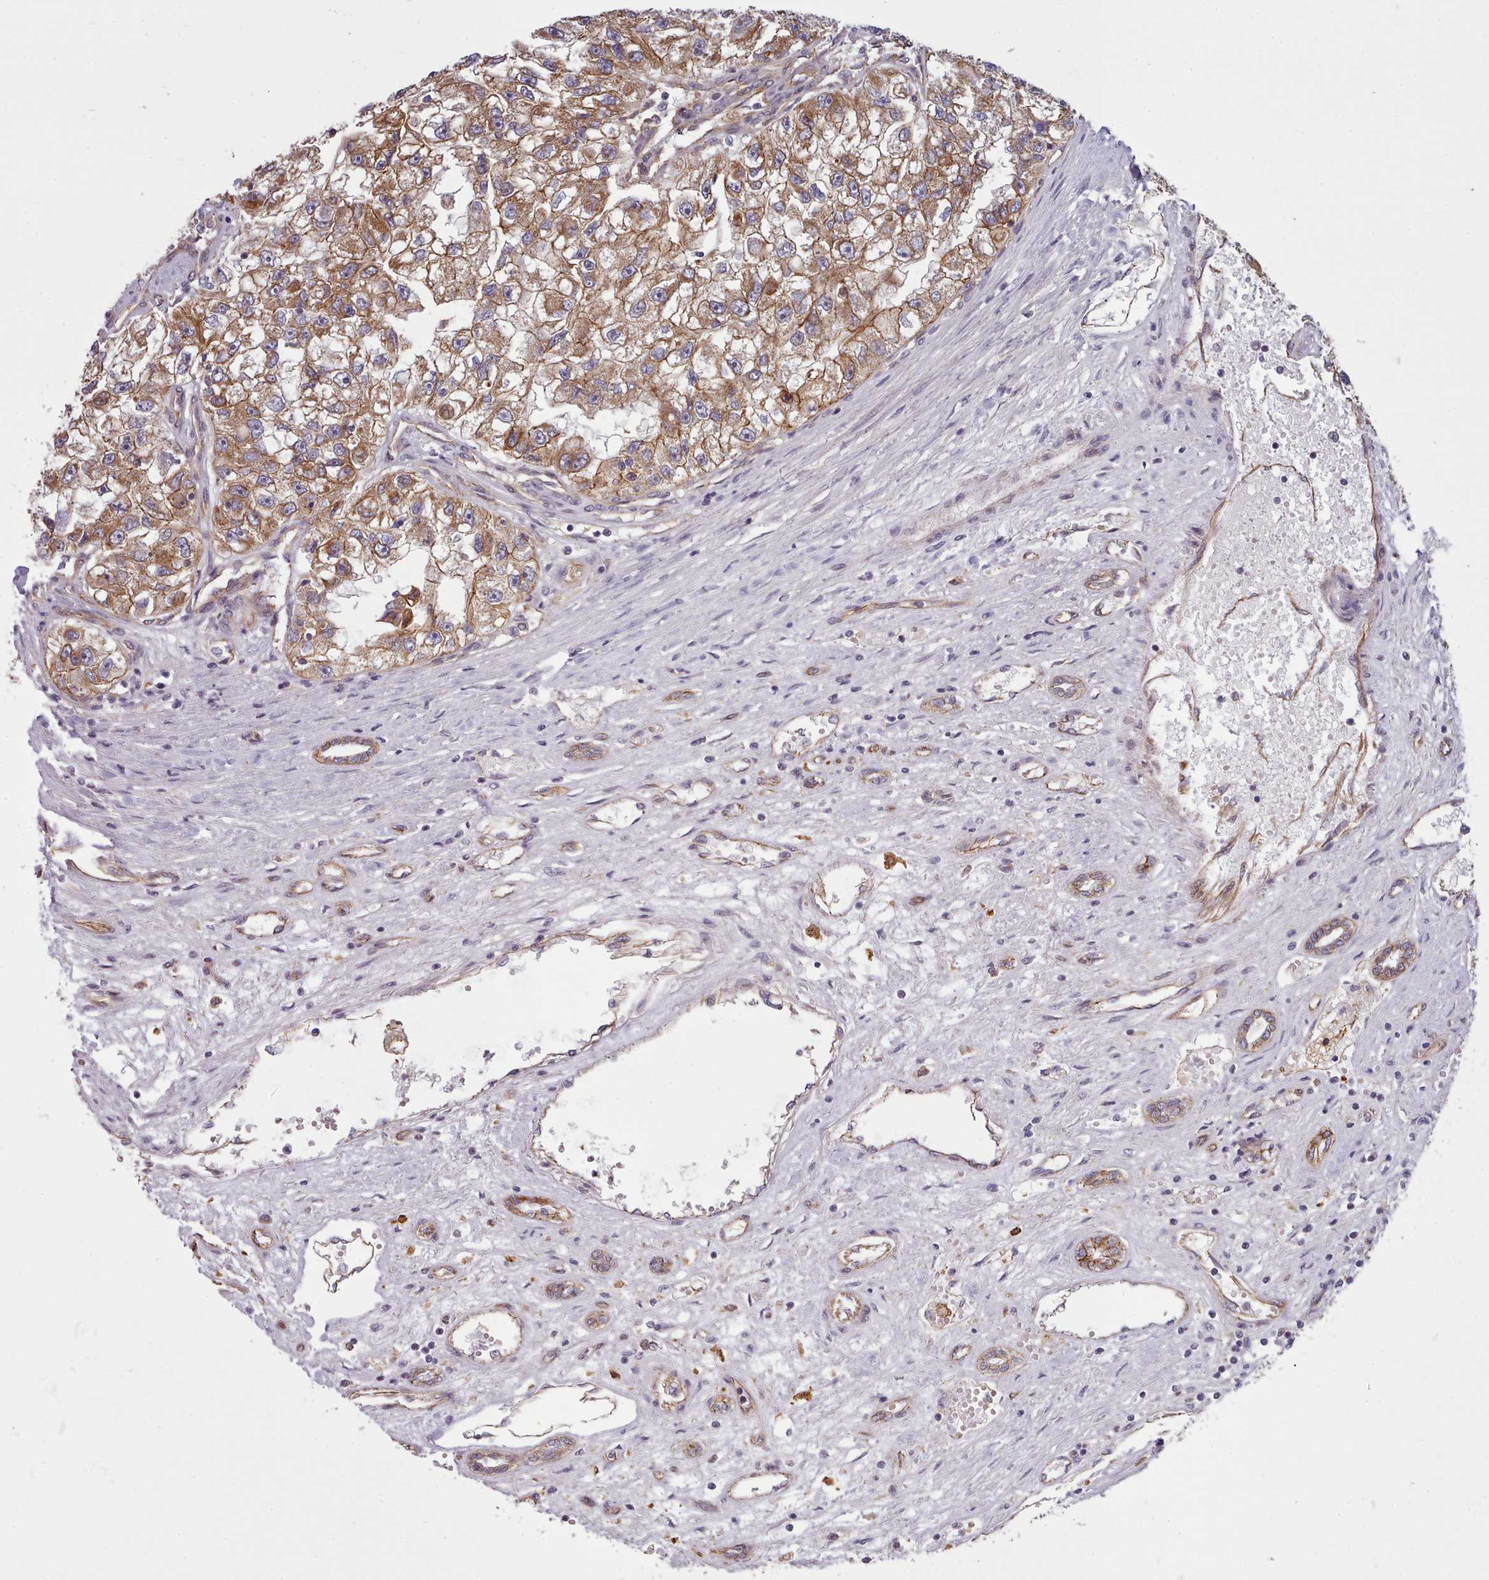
{"staining": {"intensity": "moderate", "quantity": ">75%", "location": "cytoplasmic/membranous"}, "tissue": "renal cancer", "cell_type": "Tumor cells", "image_type": "cancer", "snomed": [{"axis": "morphology", "description": "Adenocarcinoma, NOS"}, {"axis": "topography", "description": "Kidney"}], "caption": "Moderate cytoplasmic/membranous expression for a protein is appreciated in approximately >75% of tumor cells of renal cancer using immunohistochemistry (IHC).", "gene": "MRPL46", "patient": {"sex": "male", "age": 63}}